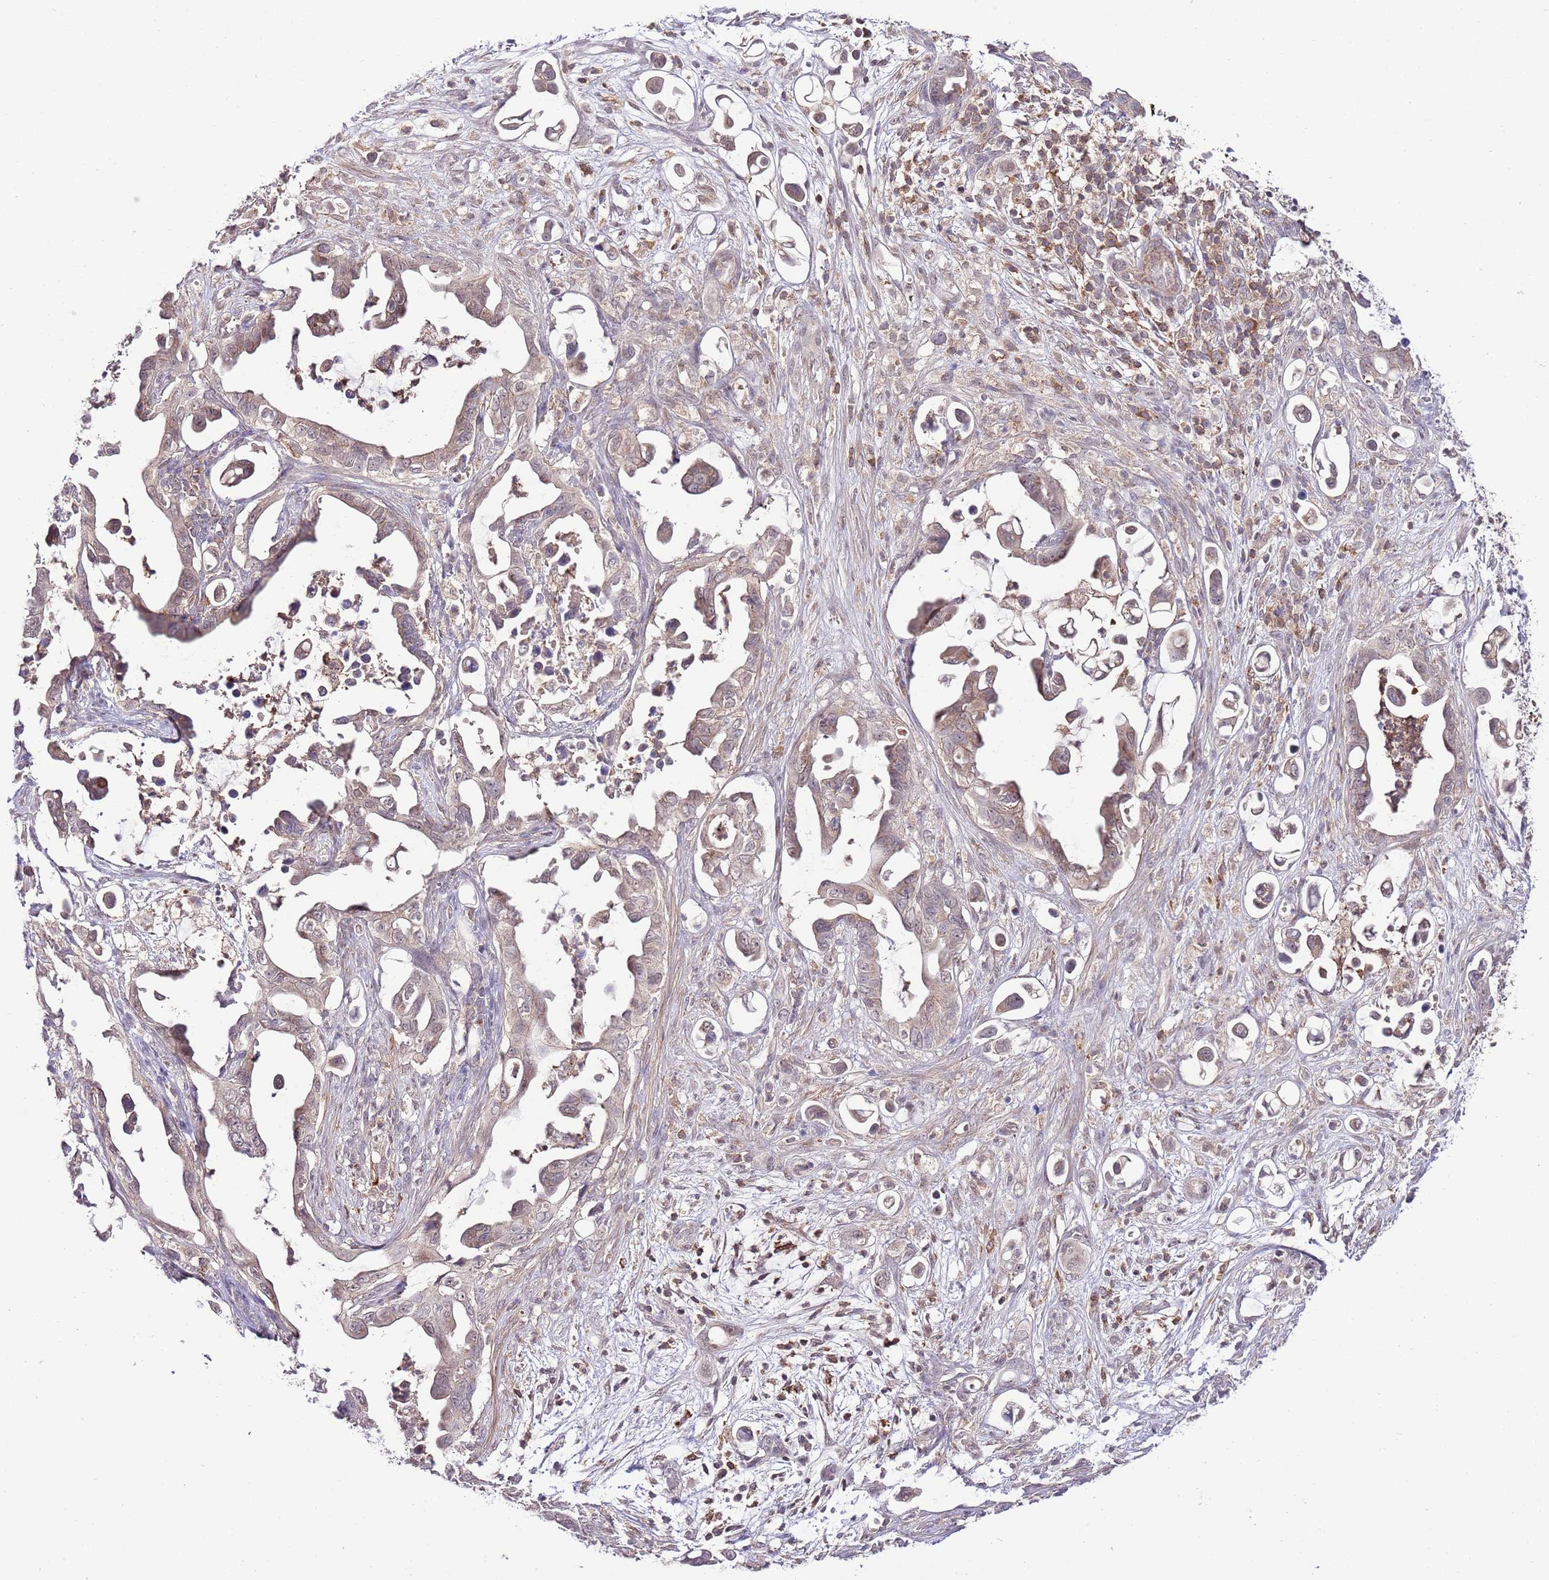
{"staining": {"intensity": "weak", "quantity": "25%-75%", "location": "cytoplasmic/membranous"}, "tissue": "pancreatic cancer", "cell_type": "Tumor cells", "image_type": "cancer", "snomed": [{"axis": "morphology", "description": "Adenocarcinoma, NOS"}, {"axis": "topography", "description": "Pancreas"}], "caption": "Immunohistochemical staining of pancreatic cancer reveals low levels of weak cytoplasmic/membranous protein staining in approximately 25%-75% of tumor cells.", "gene": "EFHD1", "patient": {"sex": "male", "age": 61}}